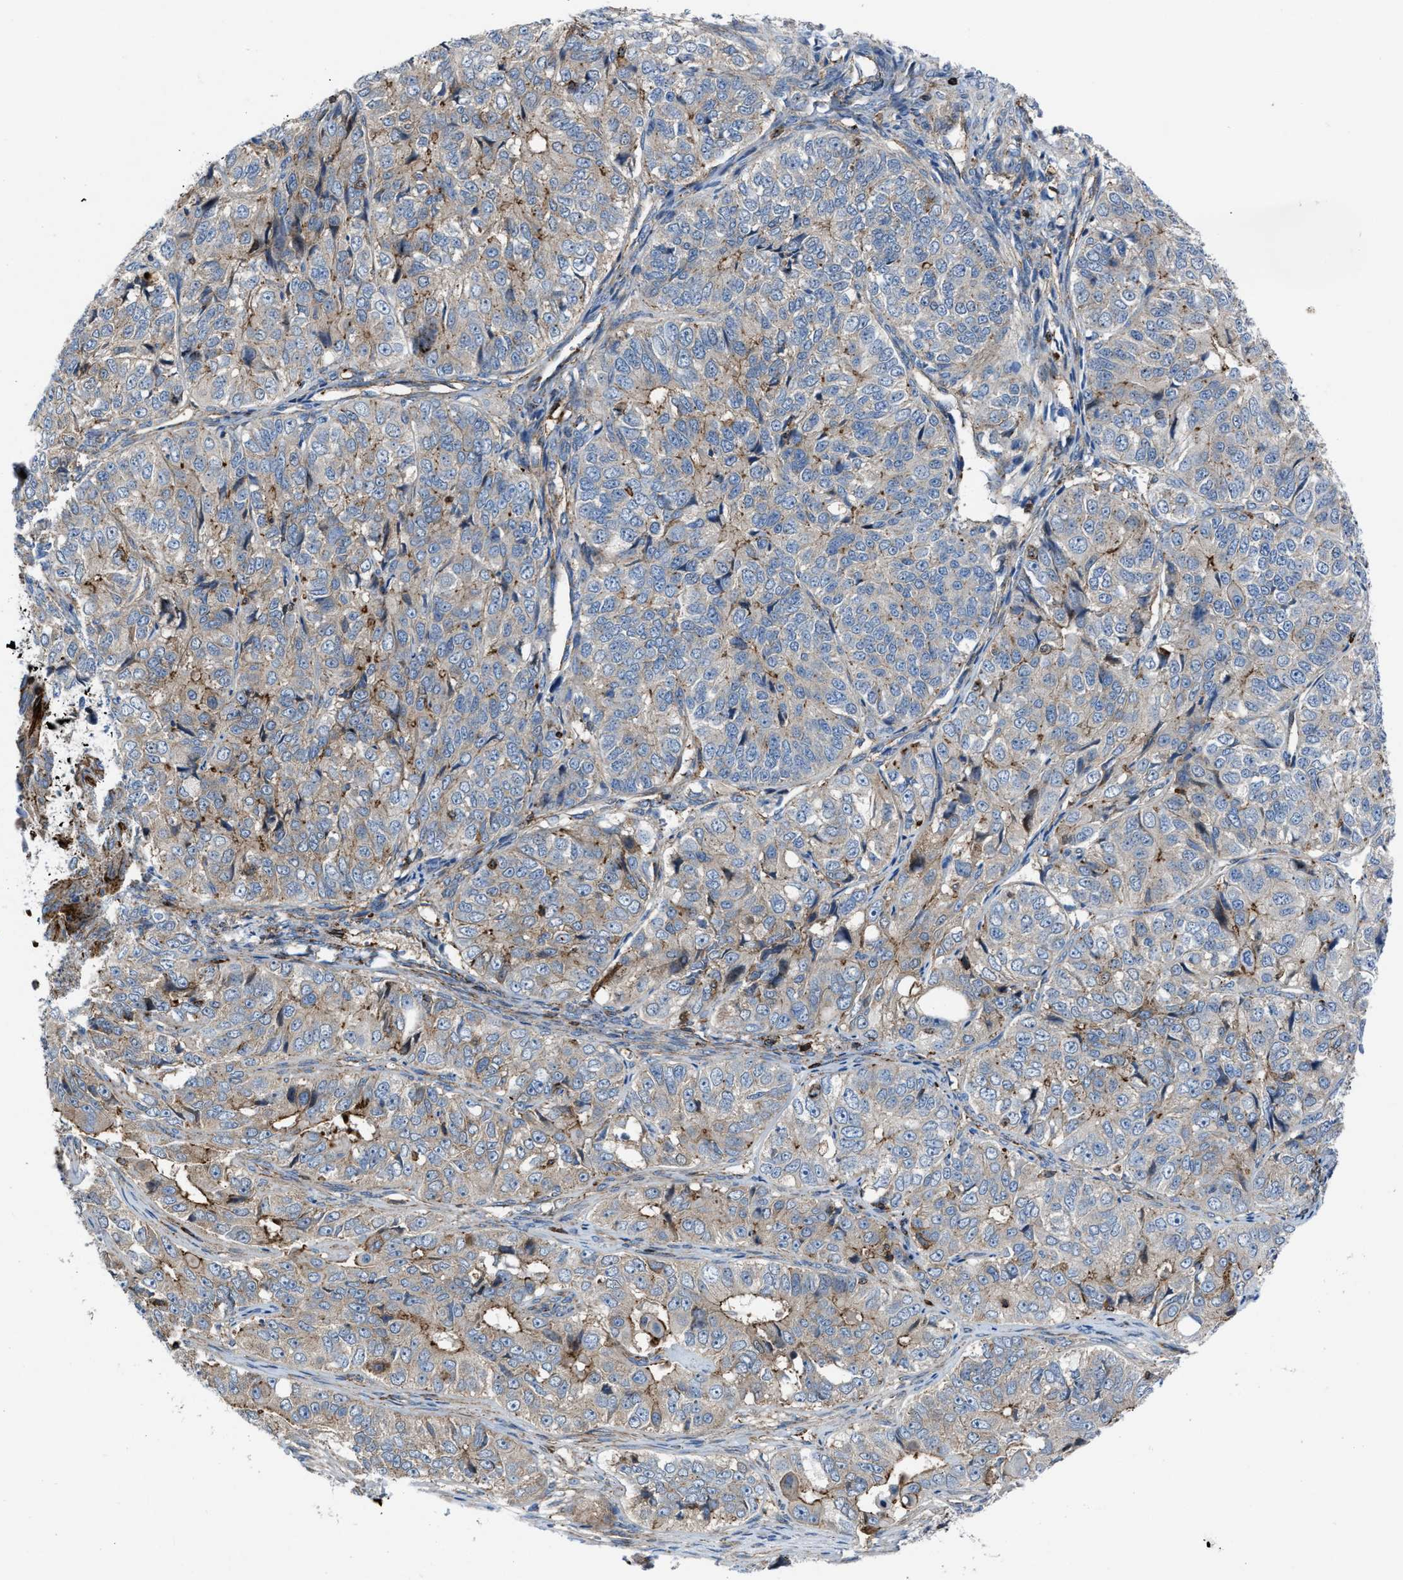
{"staining": {"intensity": "negative", "quantity": "none", "location": "none"}, "tissue": "ovarian cancer", "cell_type": "Tumor cells", "image_type": "cancer", "snomed": [{"axis": "morphology", "description": "Carcinoma, endometroid"}, {"axis": "topography", "description": "Ovary"}], "caption": "Immunohistochemistry (IHC) image of neoplastic tissue: ovarian endometroid carcinoma stained with DAB (3,3'-diaminobenzidine) demonstrates no significant protein expression in tumor cells.", "gene": "AGPAT2", "patient": {"sex": "female", "age": 51}}